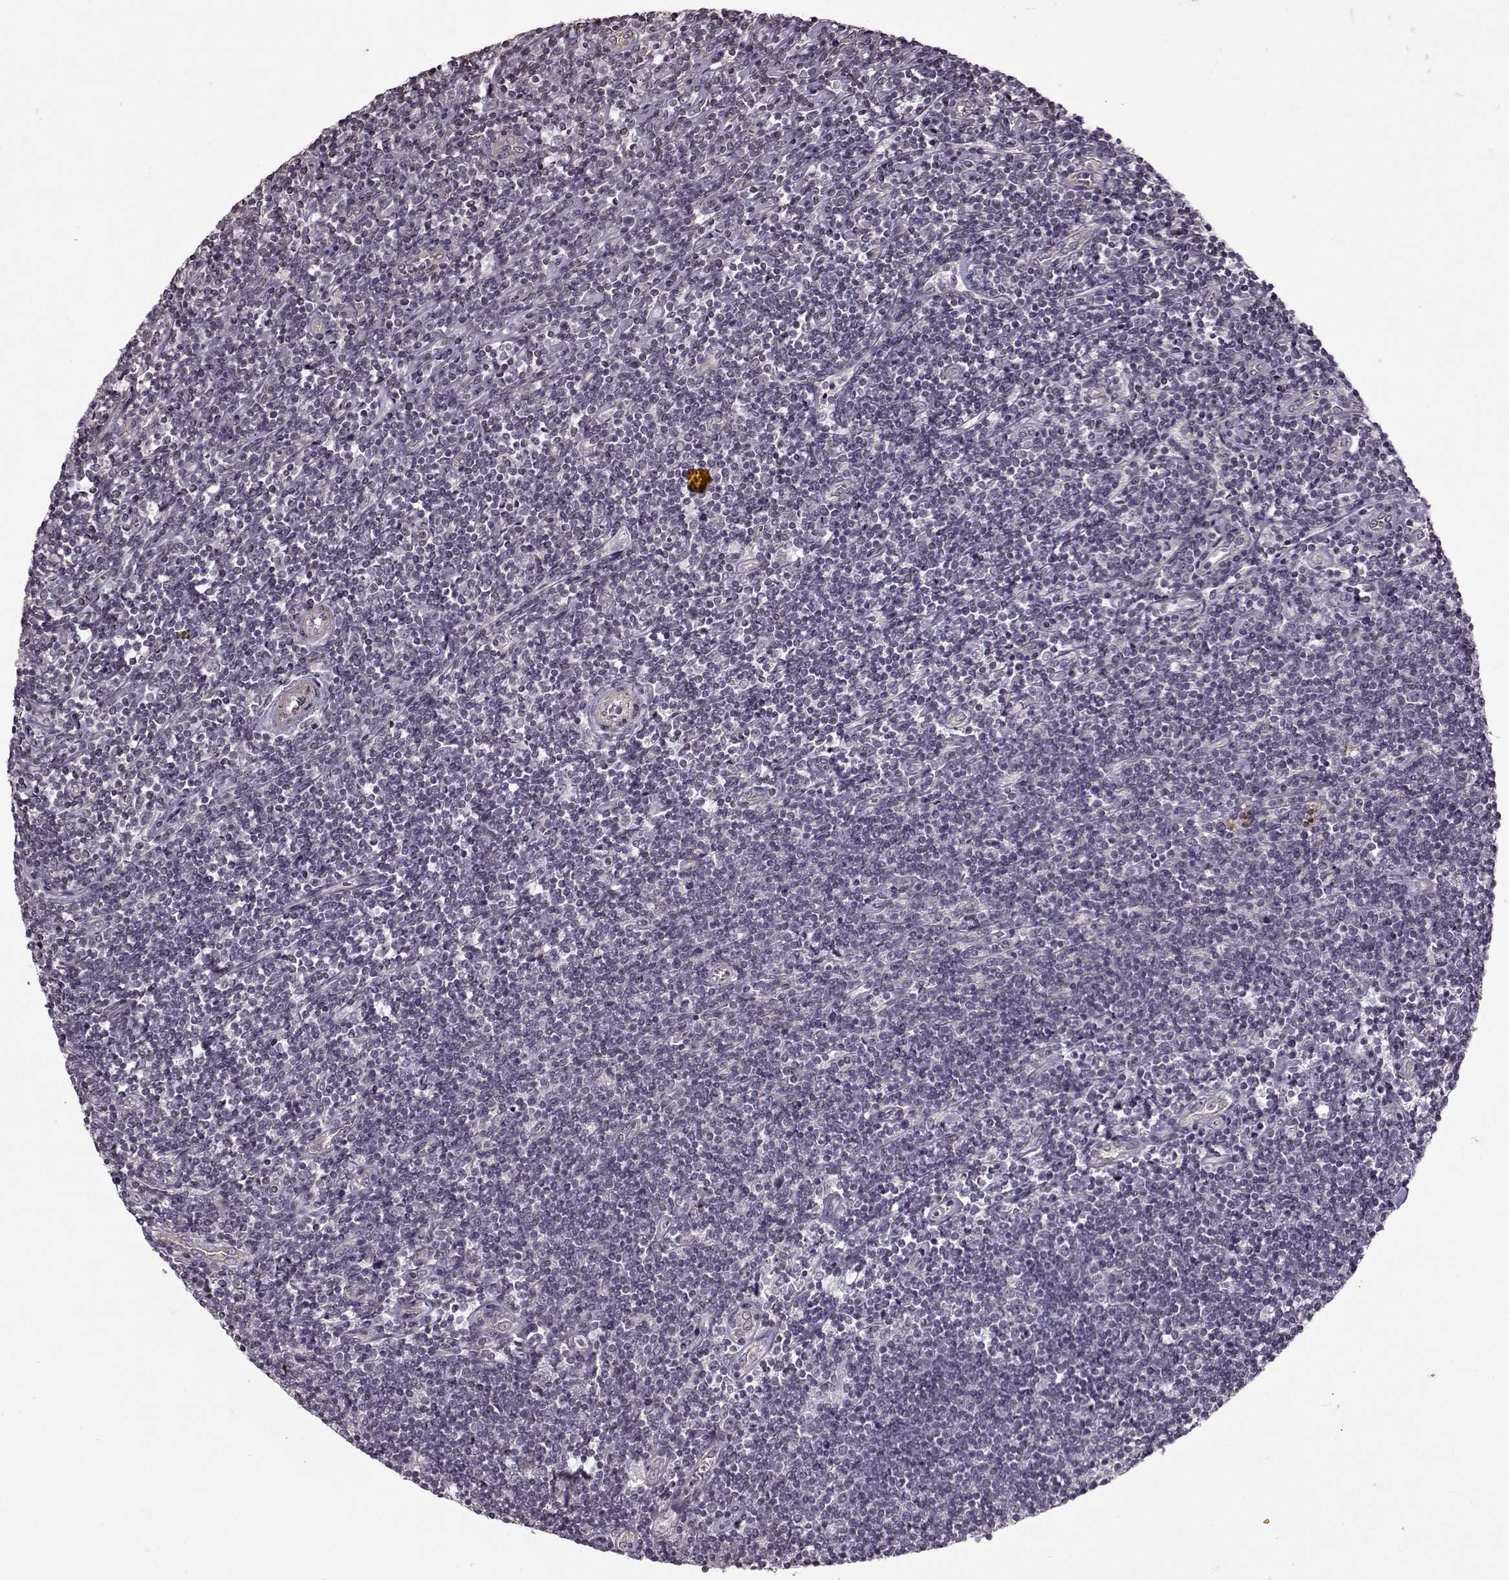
{"staining": {"intensity": "negative", "quantity": "none", "location": "none"}, "tissue": "lymphoma", "cell_type": "Tumor cells", "image_type": "cancer", "snomed": [{"axis": "morphology", "description": "Hodgkin's disease, NOS"}, {"axis": "topography", "description": "Lymph node"}], "caption": "A high-resolution image shows IHC staining of Hodgkin's disease, which shows no significant positivity in tumor cells.", "gene": "KRT9", "patient": {"sex": "male", "age": 40}}